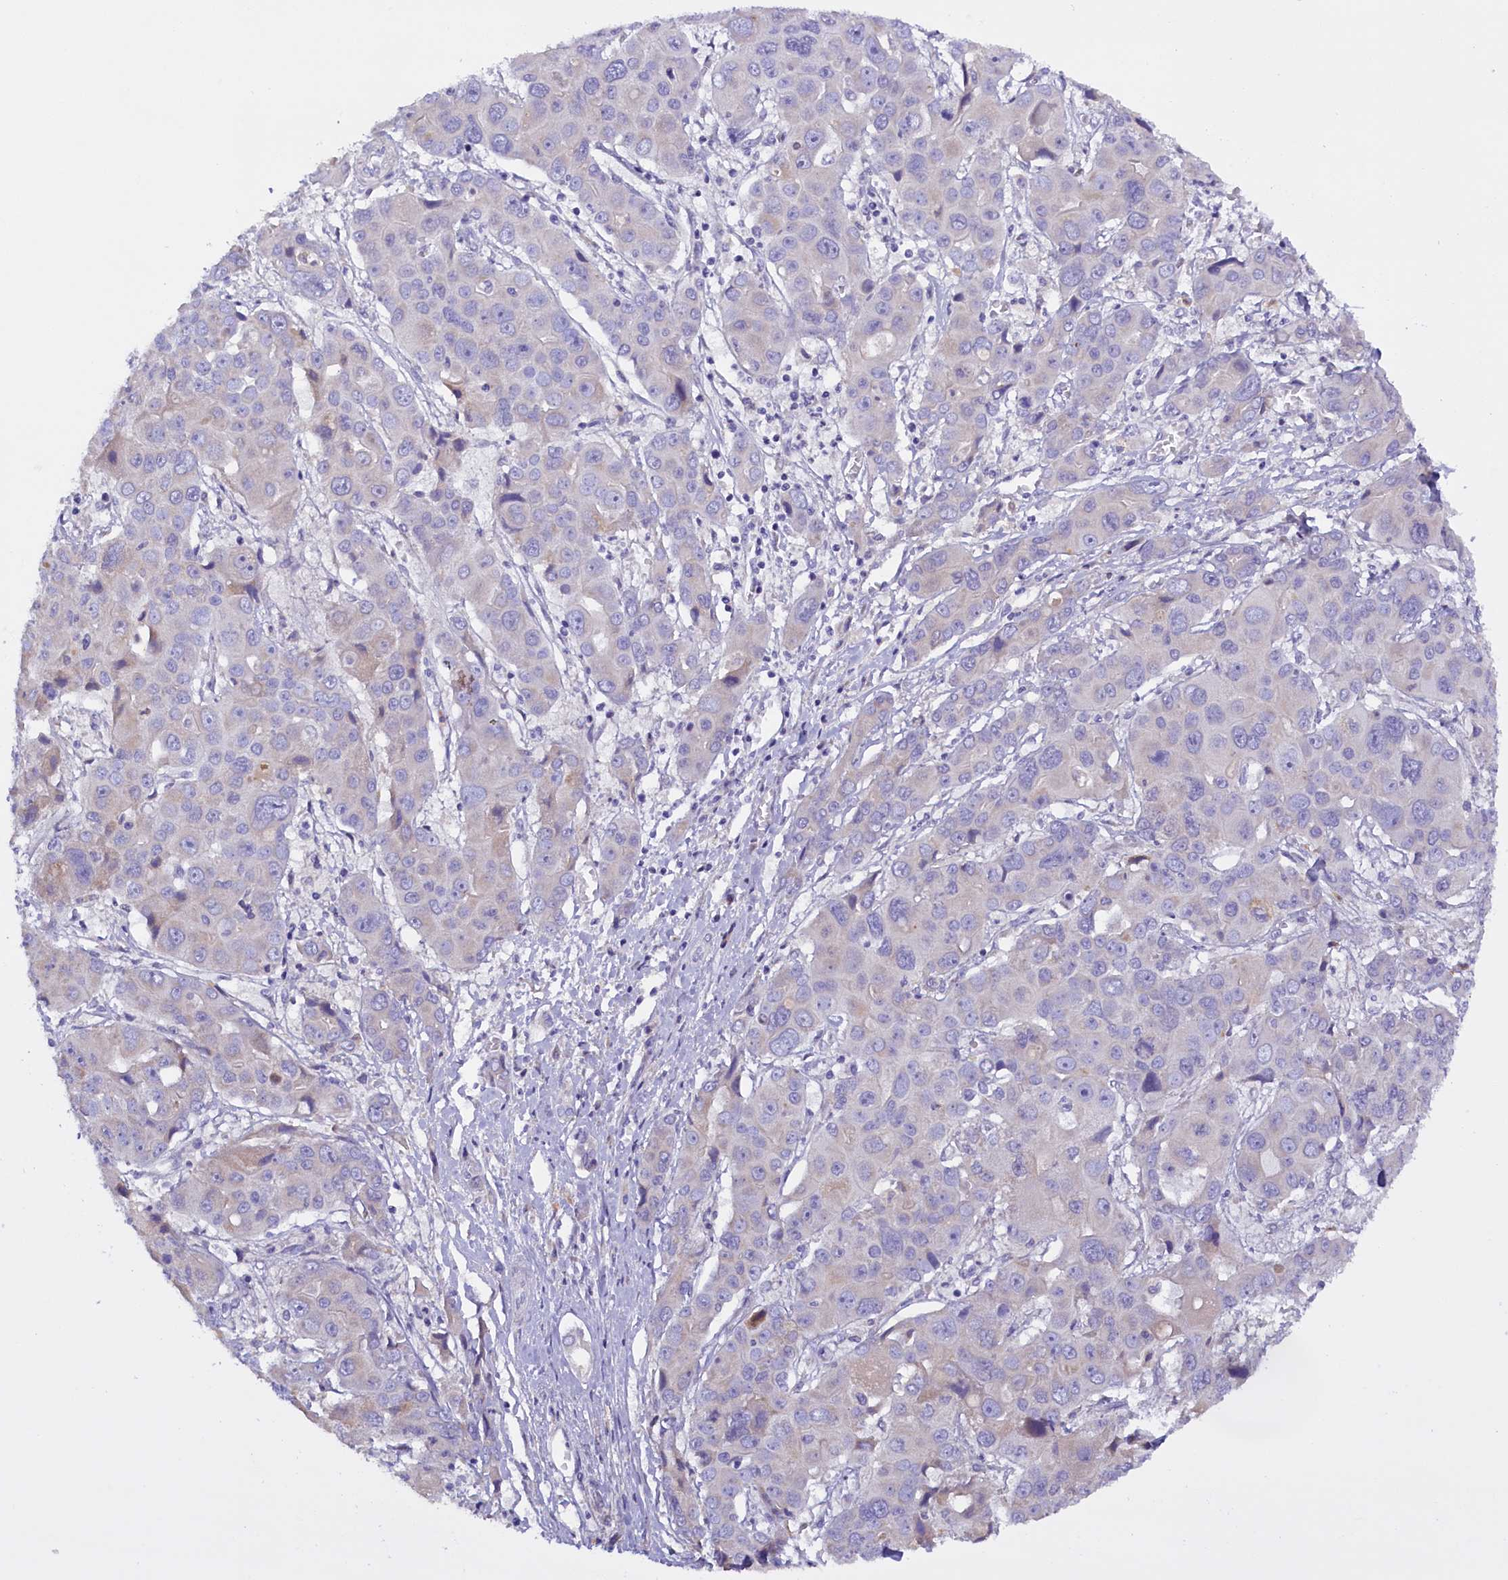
{"staining": {"intensity": "negative", "quantity": "none", "location": "none"}, "tissue": "liver cancer", "cell_type": "Tumor cells", "image_type": "cancer", "snomed": [{"axis": "morphology", "description": "Cholangiocarcinoma"}, {"axis": "topography", "description": "Liver"}], "caption": "Immunohistochemistry histopathology image of cholangiocarcinoma (liver) stained for a protein (brown), which displays no expression in tumor cells.", "gene": "RTTN", "patient": {"sex": "male", "age": 67}}